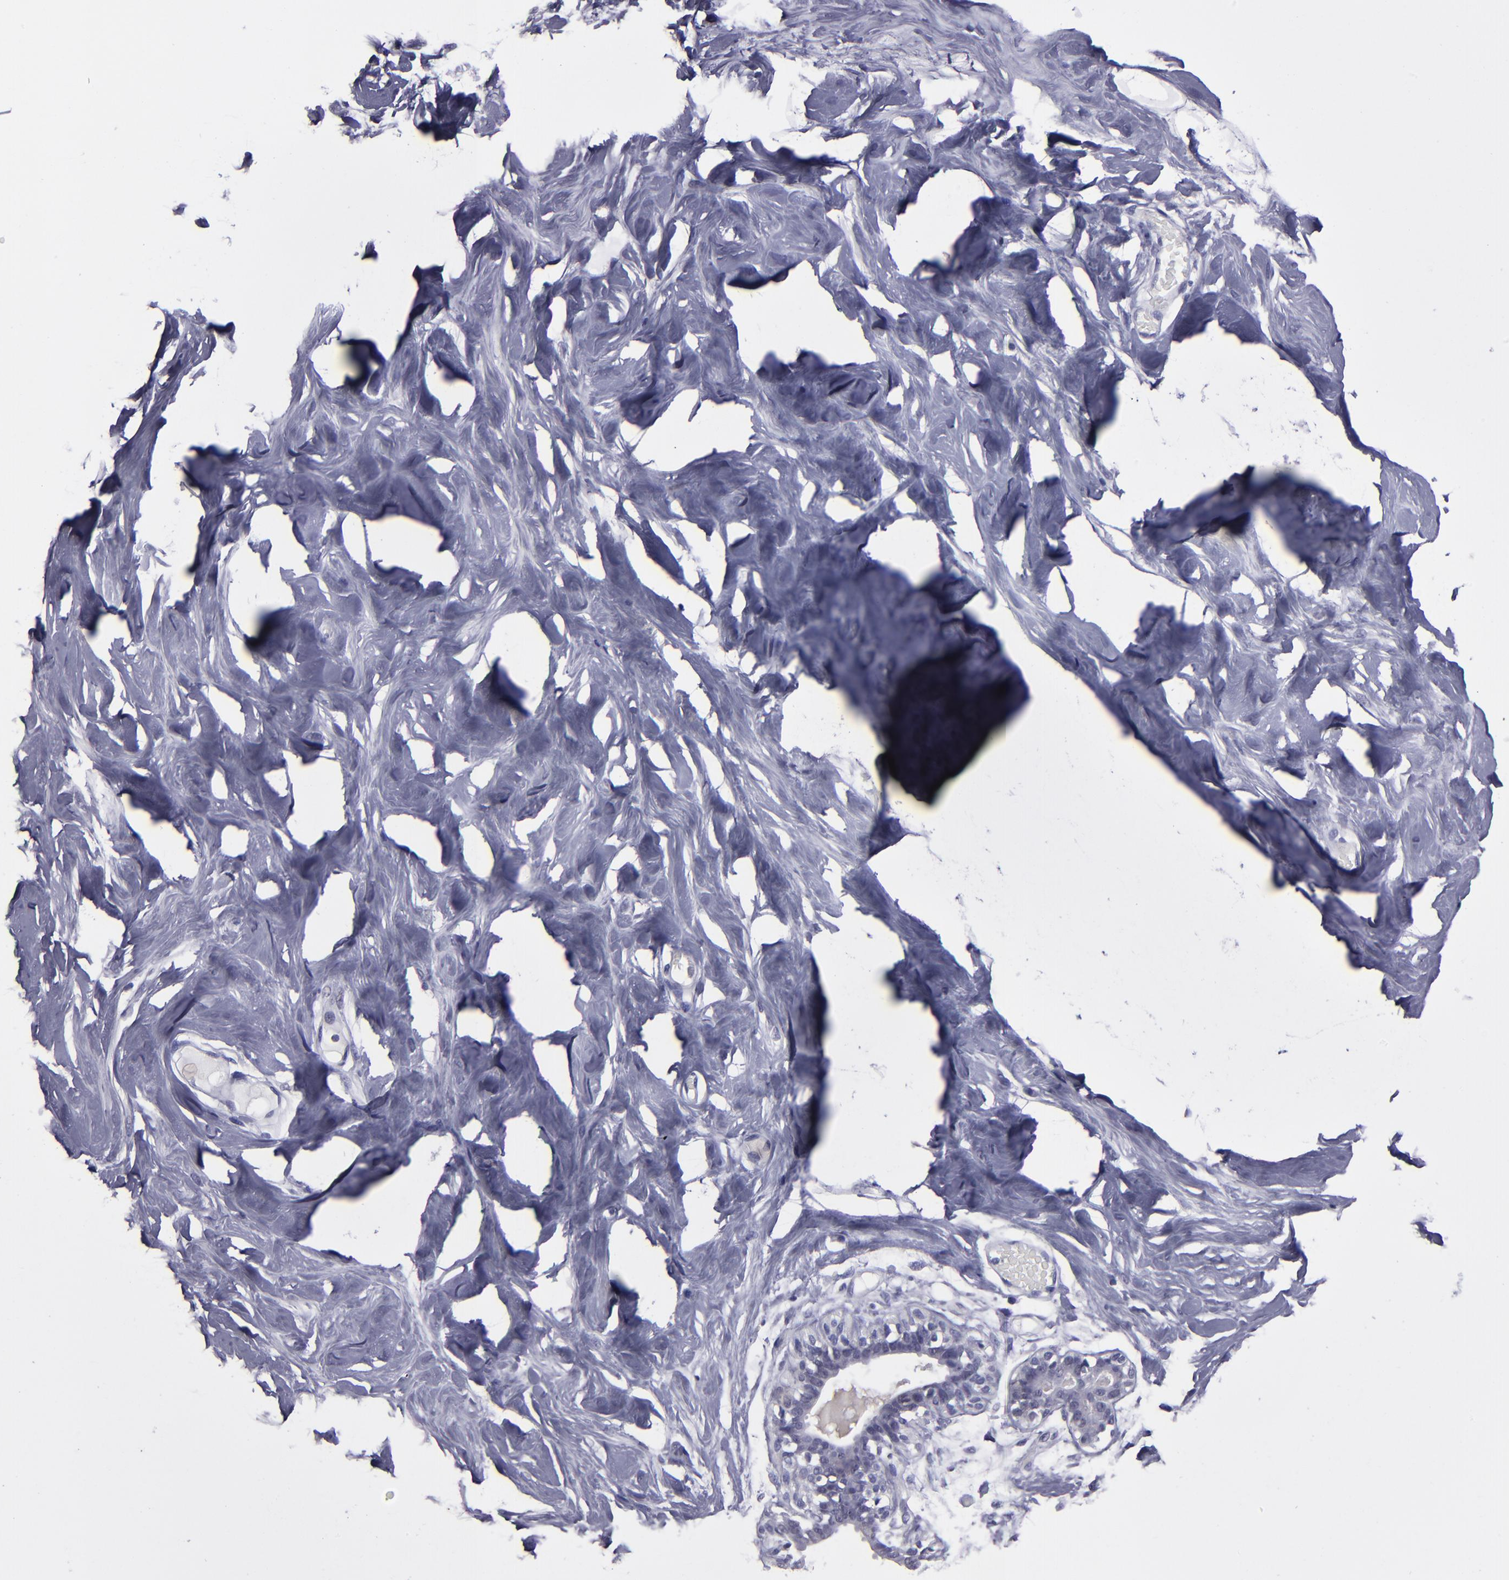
{"staining": {"intensity": "negative", "quantity": "none", "location": "none"}, "tissue": "breast", "cell_type": "Adipocytes", "image_type": "normal", "snomed": [{"axis": "morphology", "description": "Normal tissue, NOS"}, {"axis": "topography", "description": "Breast"}, {"axis": "topography", "description": "Soft tissue"}], "caption": "Adipocytes are negative for protein expression in unremarkable human breast.", "gene": "CEBPE", "patient": {"sex": "female", "age": 25}}